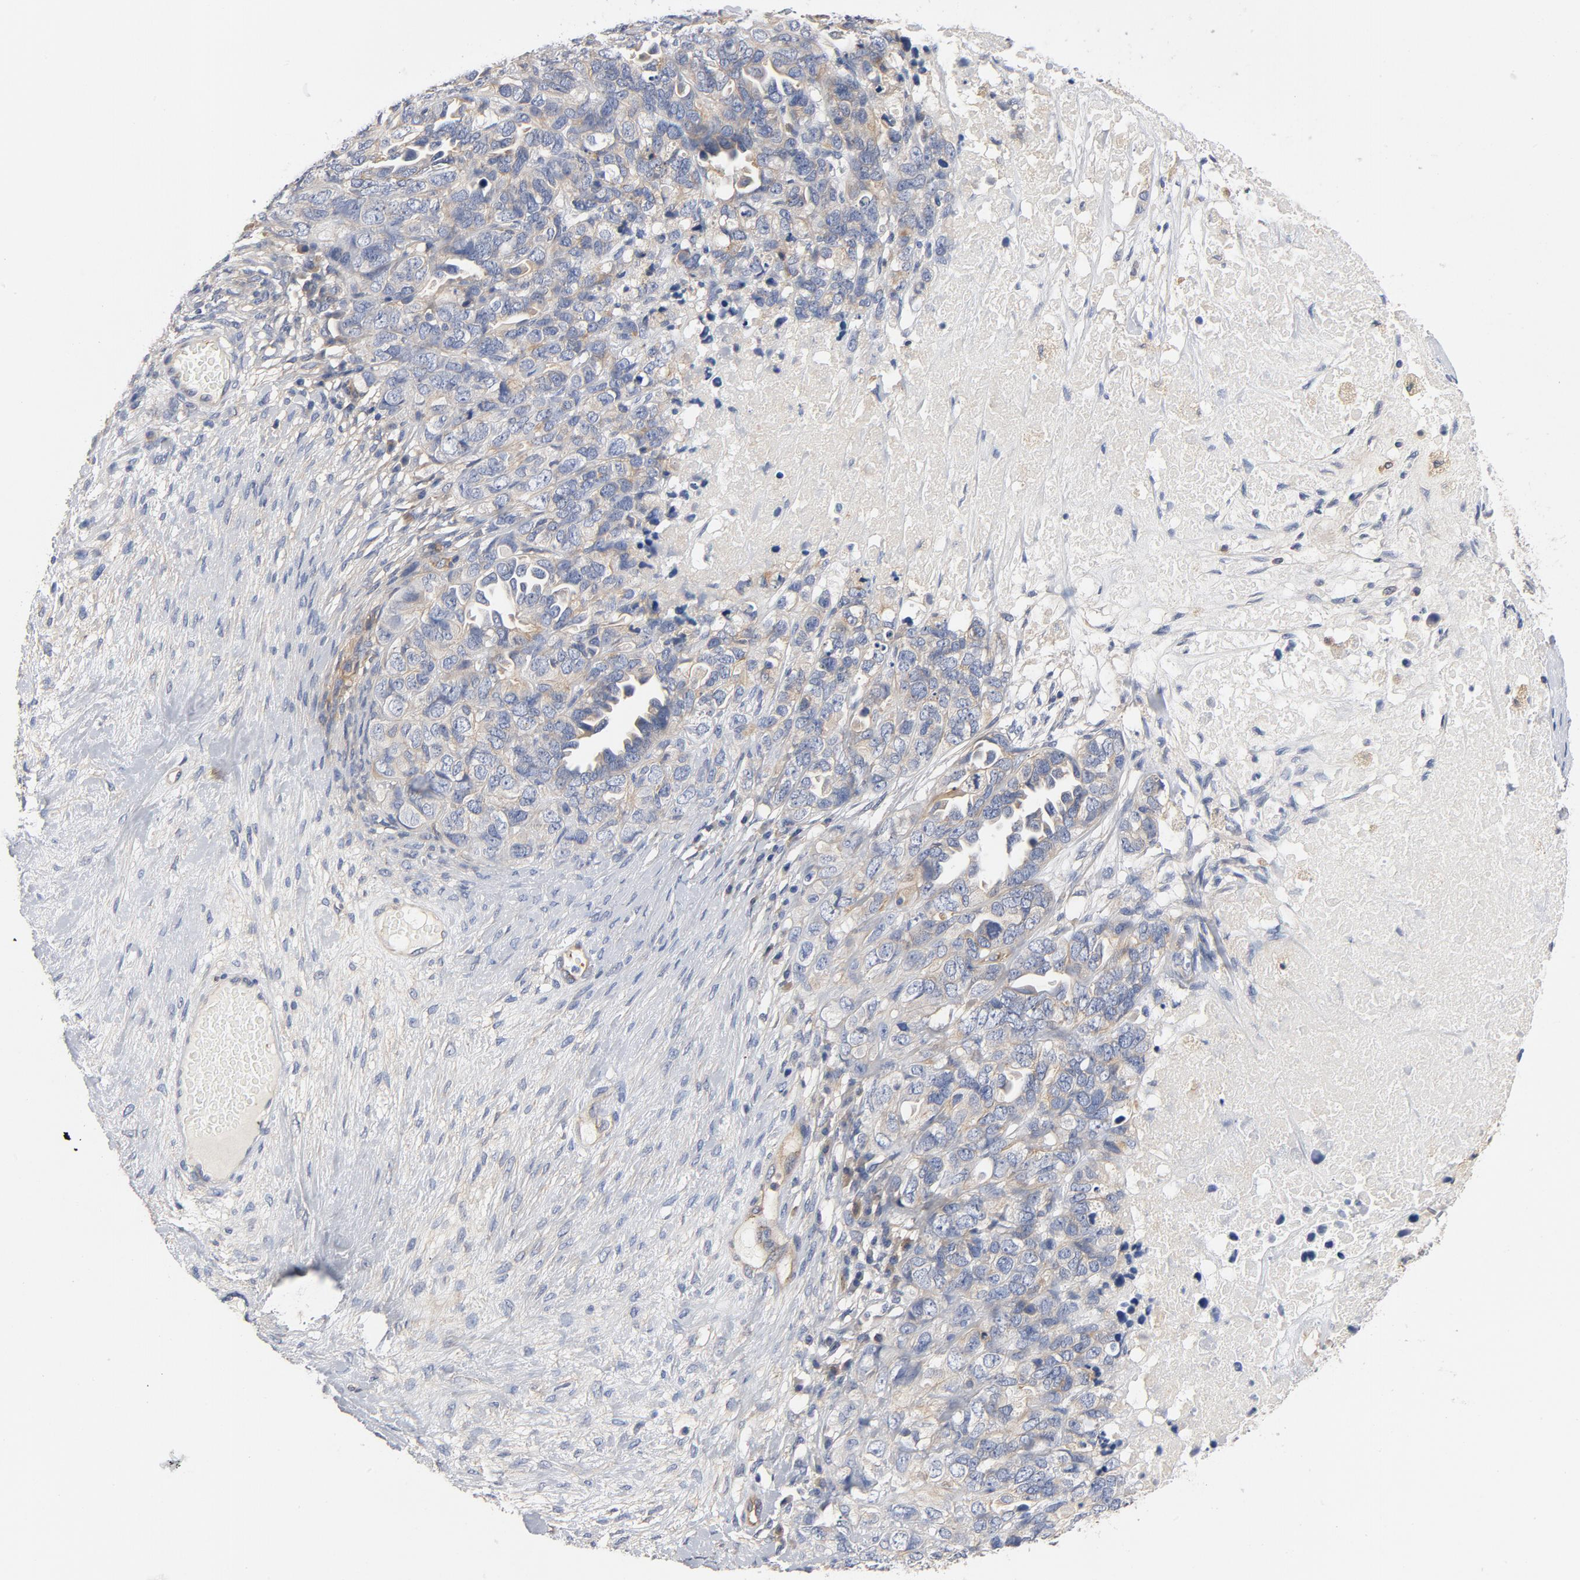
{"staining": {"intensity": "weak", "quantity": "25%-75%", "location": "cytoplasmic/membranous"}, "tissue": "ovarian cancer", "cell_type": "Tumor cells", "image_type": "cancer", "snomed": [{"axis": "morphology", "description": "Cystadenocarcinoma, serous, NOS"}, {"axis": "topography", "description": "Ovary"}], "caption": "A high-resolution histopathology image shows immunohistochemistry staining of ovarian serous cystadenocarcinoma, which reveals weak cytoplasmic/membranous expression in approximately 25%-75% of tumor cells.", "gene": "SRC", "patient": {"sex": "female", "age": 82}}